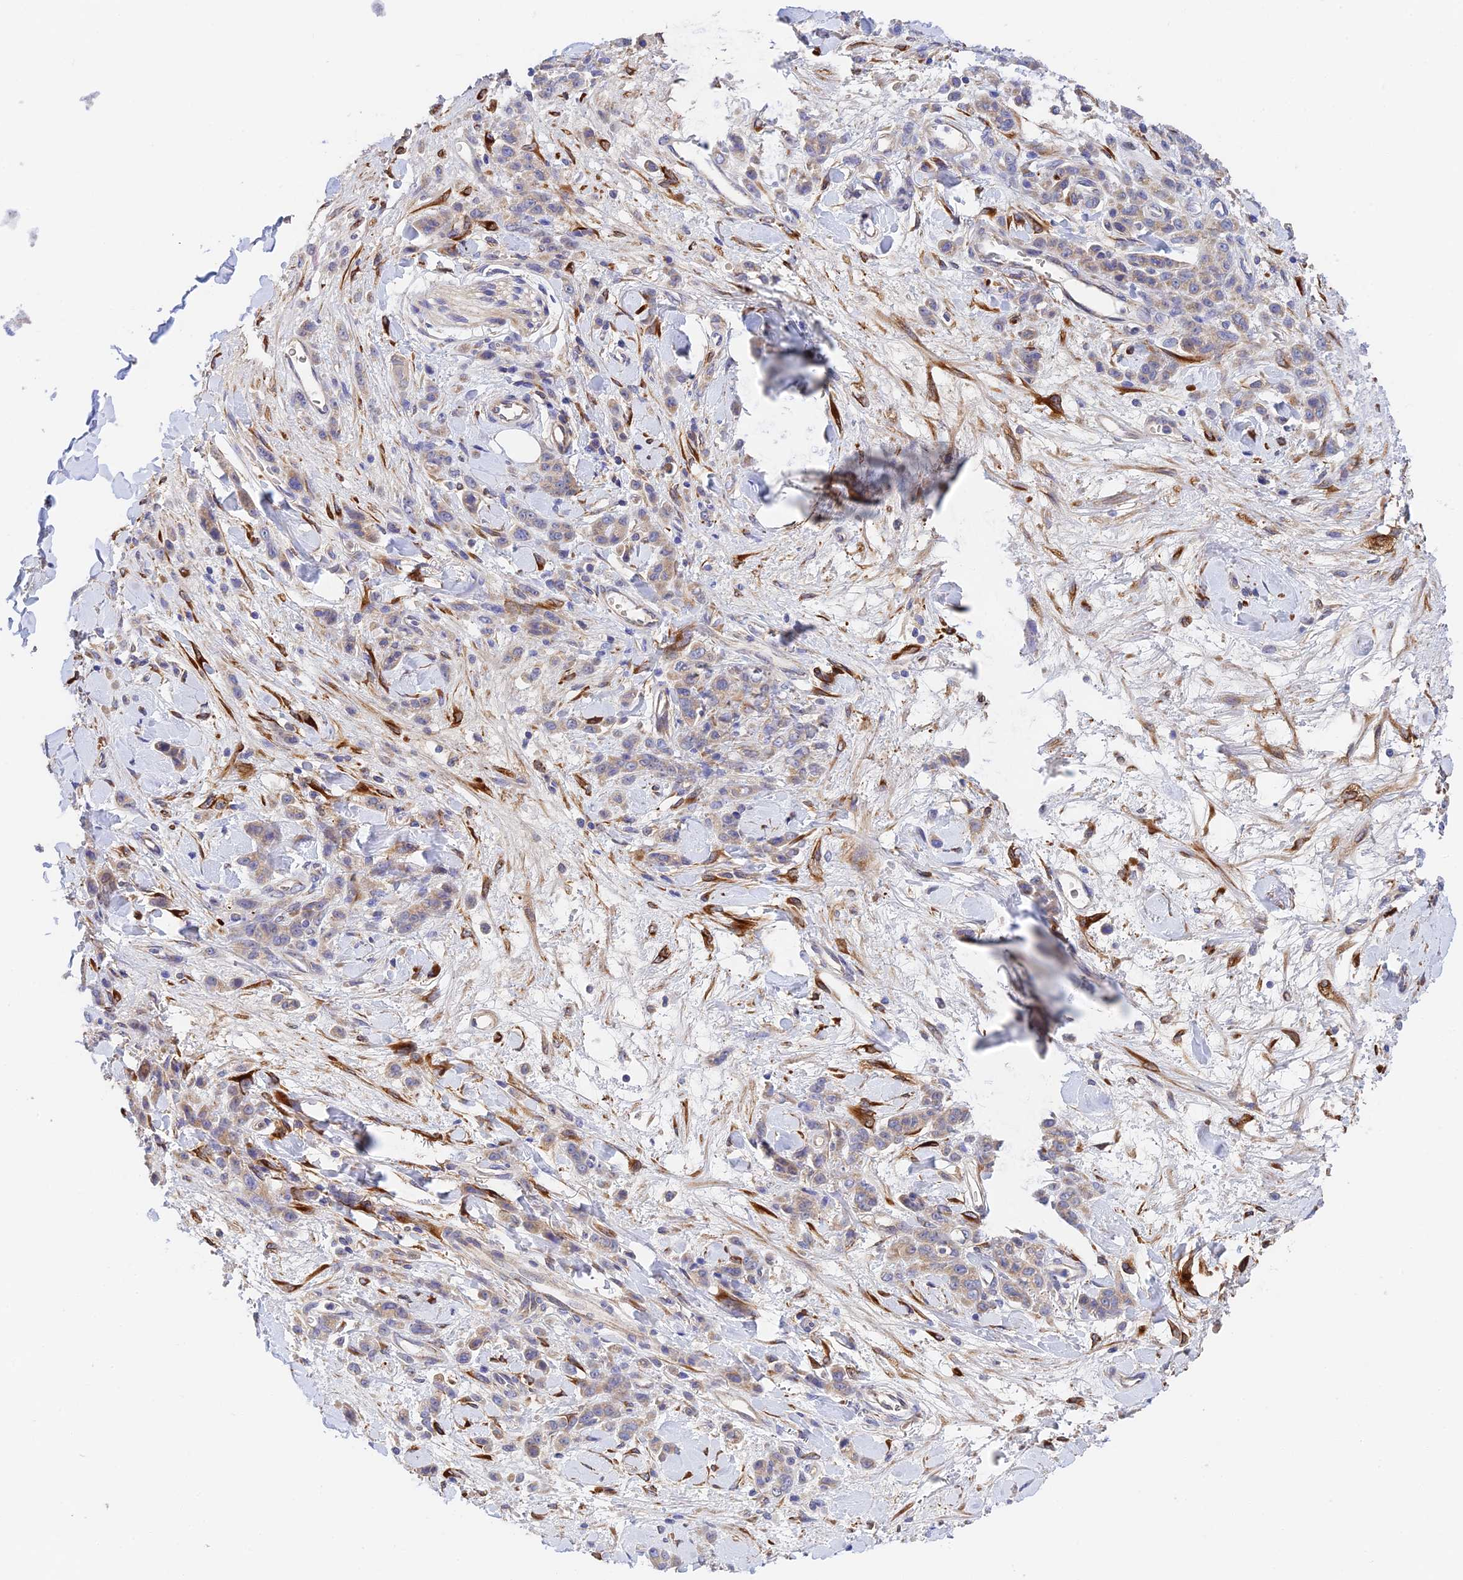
{"staining": {"intensity": "weak", "quantity": "25%-75%", "location": "cytoplasmic/membranous"}, "tissue": "stomach cancer", "cell_type": "Tumor cells", "image_type": "cancer", "snomed": [{"axis": "morphology", "description": "Normal tissue, NOS"}, {"axis": "morphology", "description": "Adenocarcinoma, NOS"}, {"axis": "topography", "description": "Stomach"}], "caption": "Protein staining of adenocarcinoma (stomach) tissue demonstrates weak cytoplasmic/membranous staining in approximately 25%-75% of tumor cells.", "gene": "RANBP6", "patient": {"sex": "male", "age": 82}}